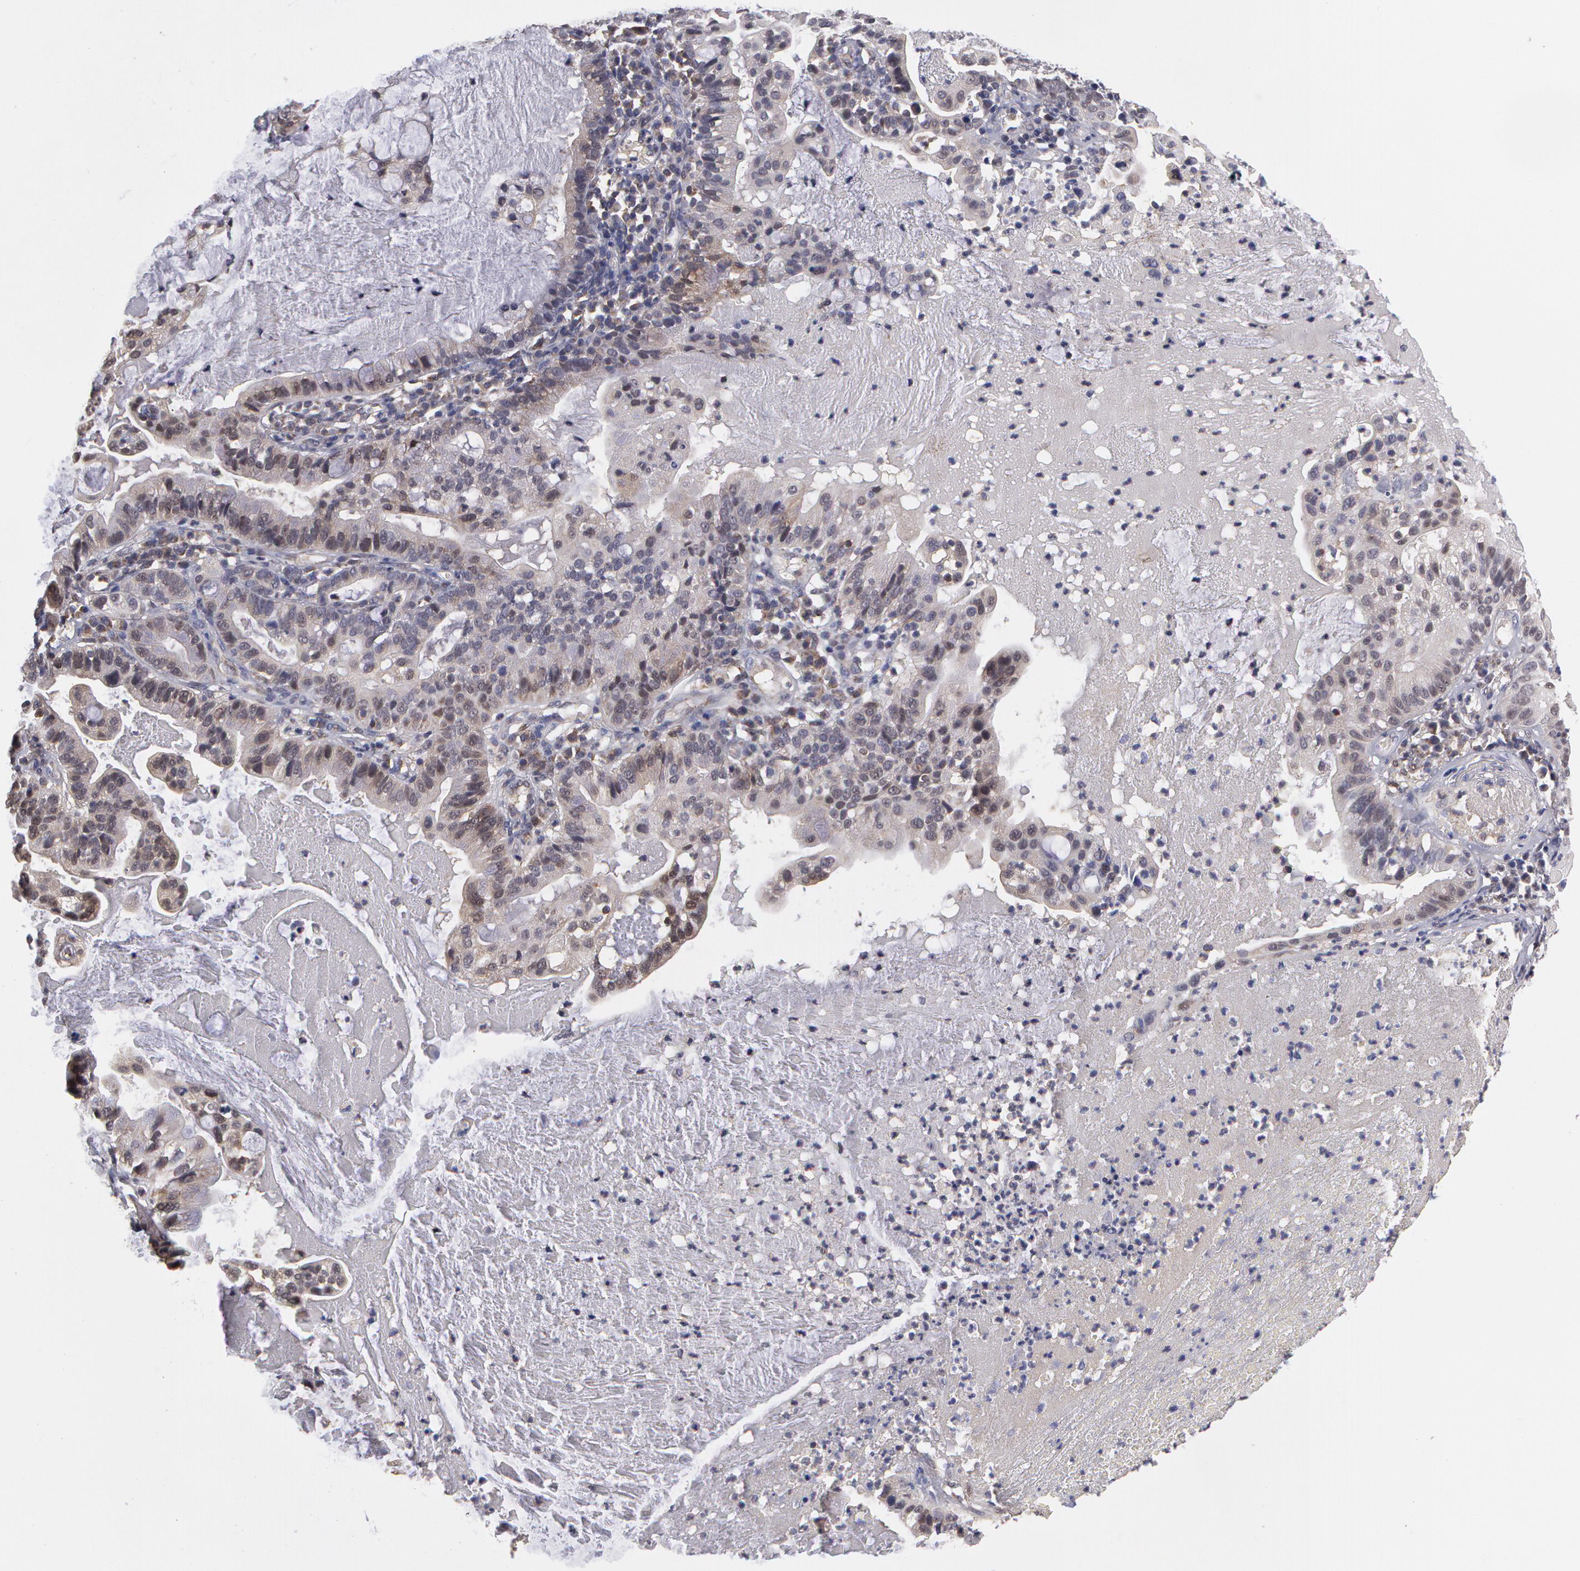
{"staining": {"intensity": "weak", "quantity": "25%-75%", "location": "cytoplasmic/membranous"}, "tissue": "cervical cancer", "cell_type": "Tumor cells", "image_type": "cancer", "snomed": [{"axis": "morphology", "description": "Adenocarcinoma, NOS"}, {"axis": "topography", "description": "Cervix"}], "caption": "Tumor cells exhibit weak cytoplasmic/membranous positivity in approximately 25%-75% of cells in cervical cancer (adenocarcinoma).", "gene": "MPST", "patient": {"sex": "female", "age": 41}}